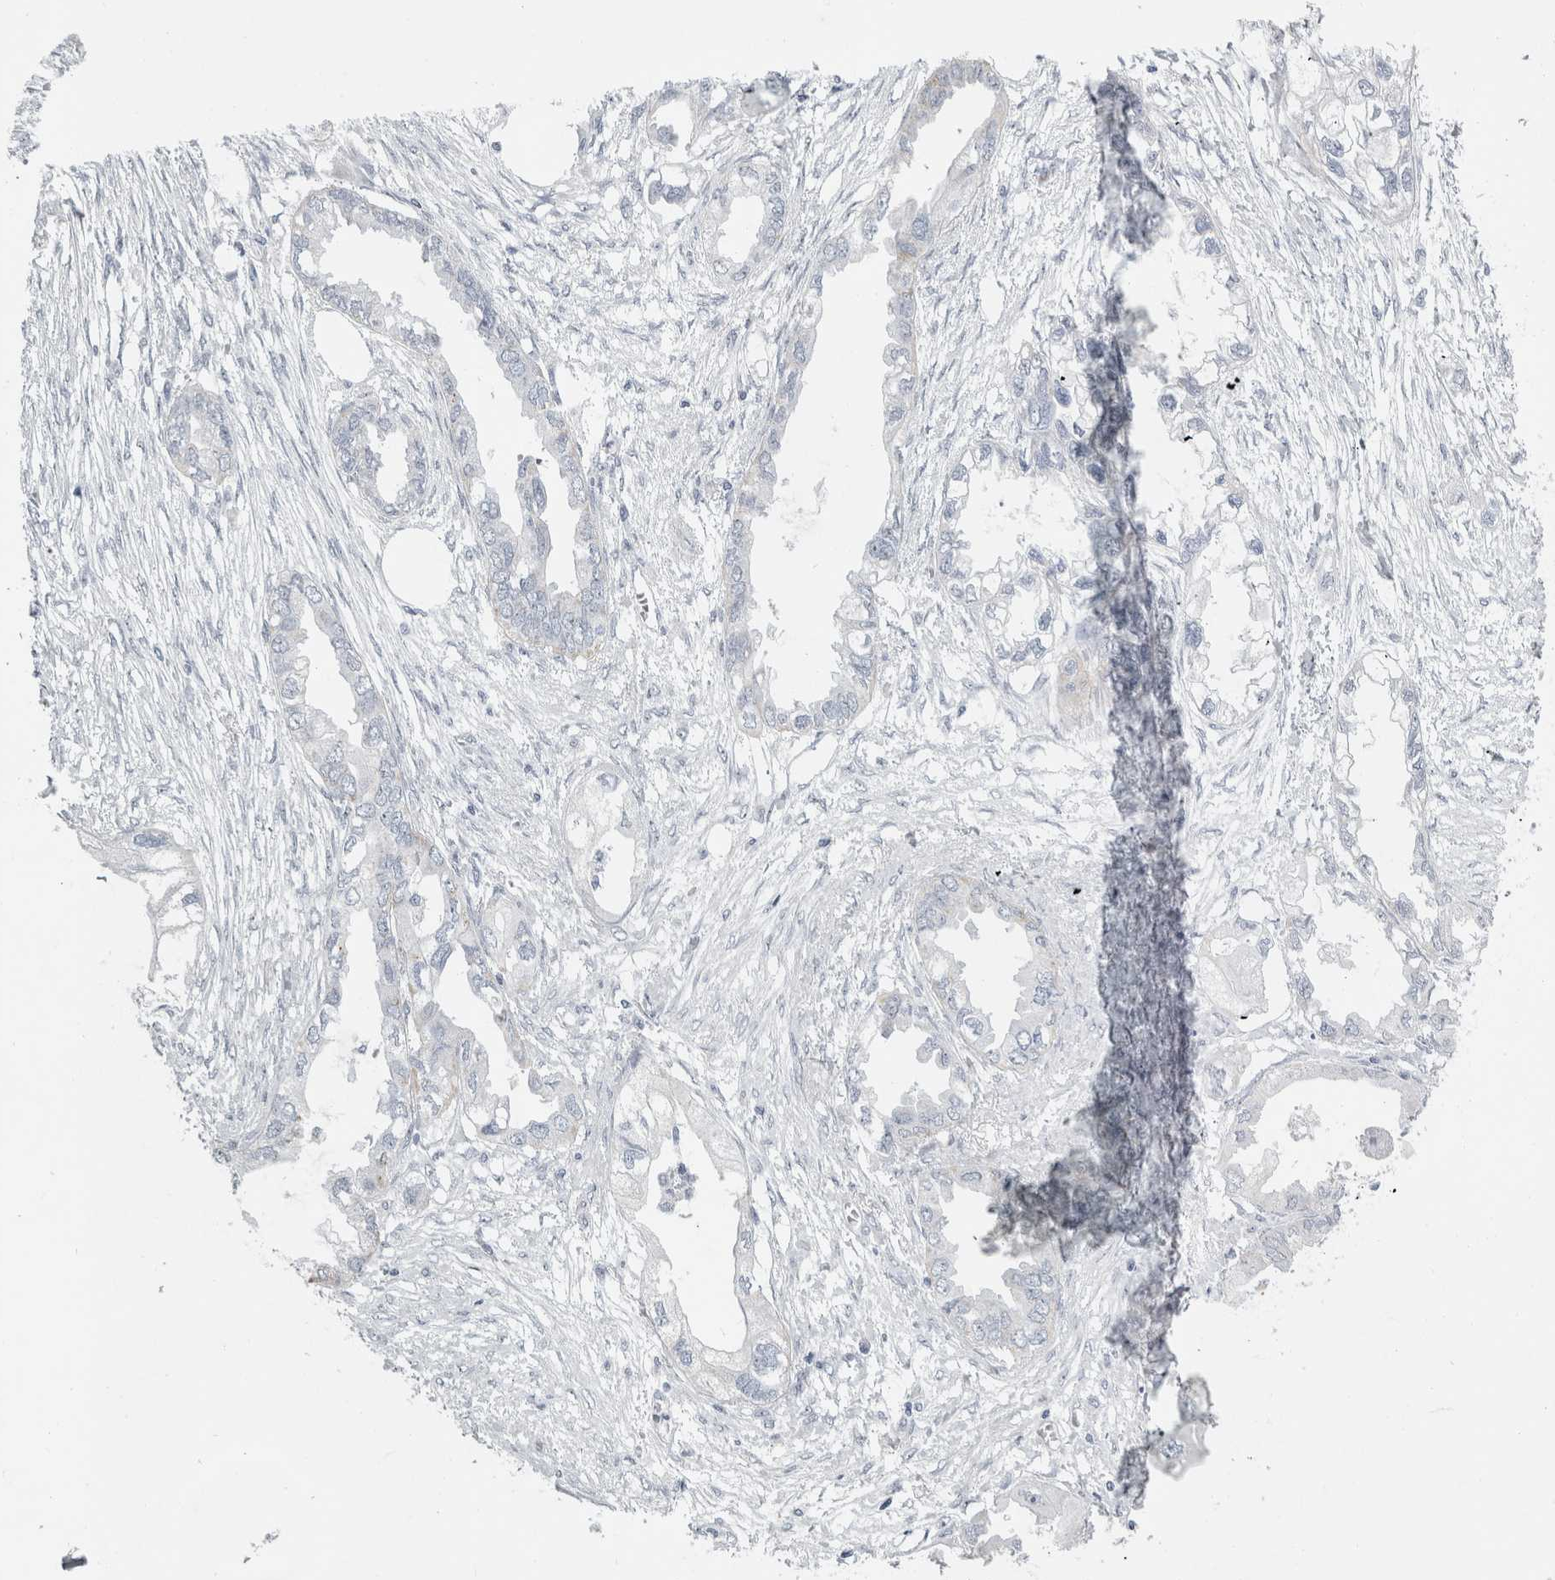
{"staining": {"intensity": "negative", "quantity": "none", "location": "none"}, "tissue": "endometrial cancer", "cell_type": "Tumor cells", "image_type": "cancer", "snomed": [{"axis": "morphology", "description": "Adenocarcinoma, NOS"}, {"axis": "morphology", "description": "Adenocarcinoma, metastatic, NOS"}, {"axis": "topography", "description": "Adipose tissue"}, {"axis": "topography", "description": "Endometrium"}], "caption": "Immunohistochemistry photomicrograph of human endometrial cancer stained for a protein (brown), which reveals no staining in tumor cells.", "gene": "FXYD7", "patient": {"sex": "female", "age": 67}}